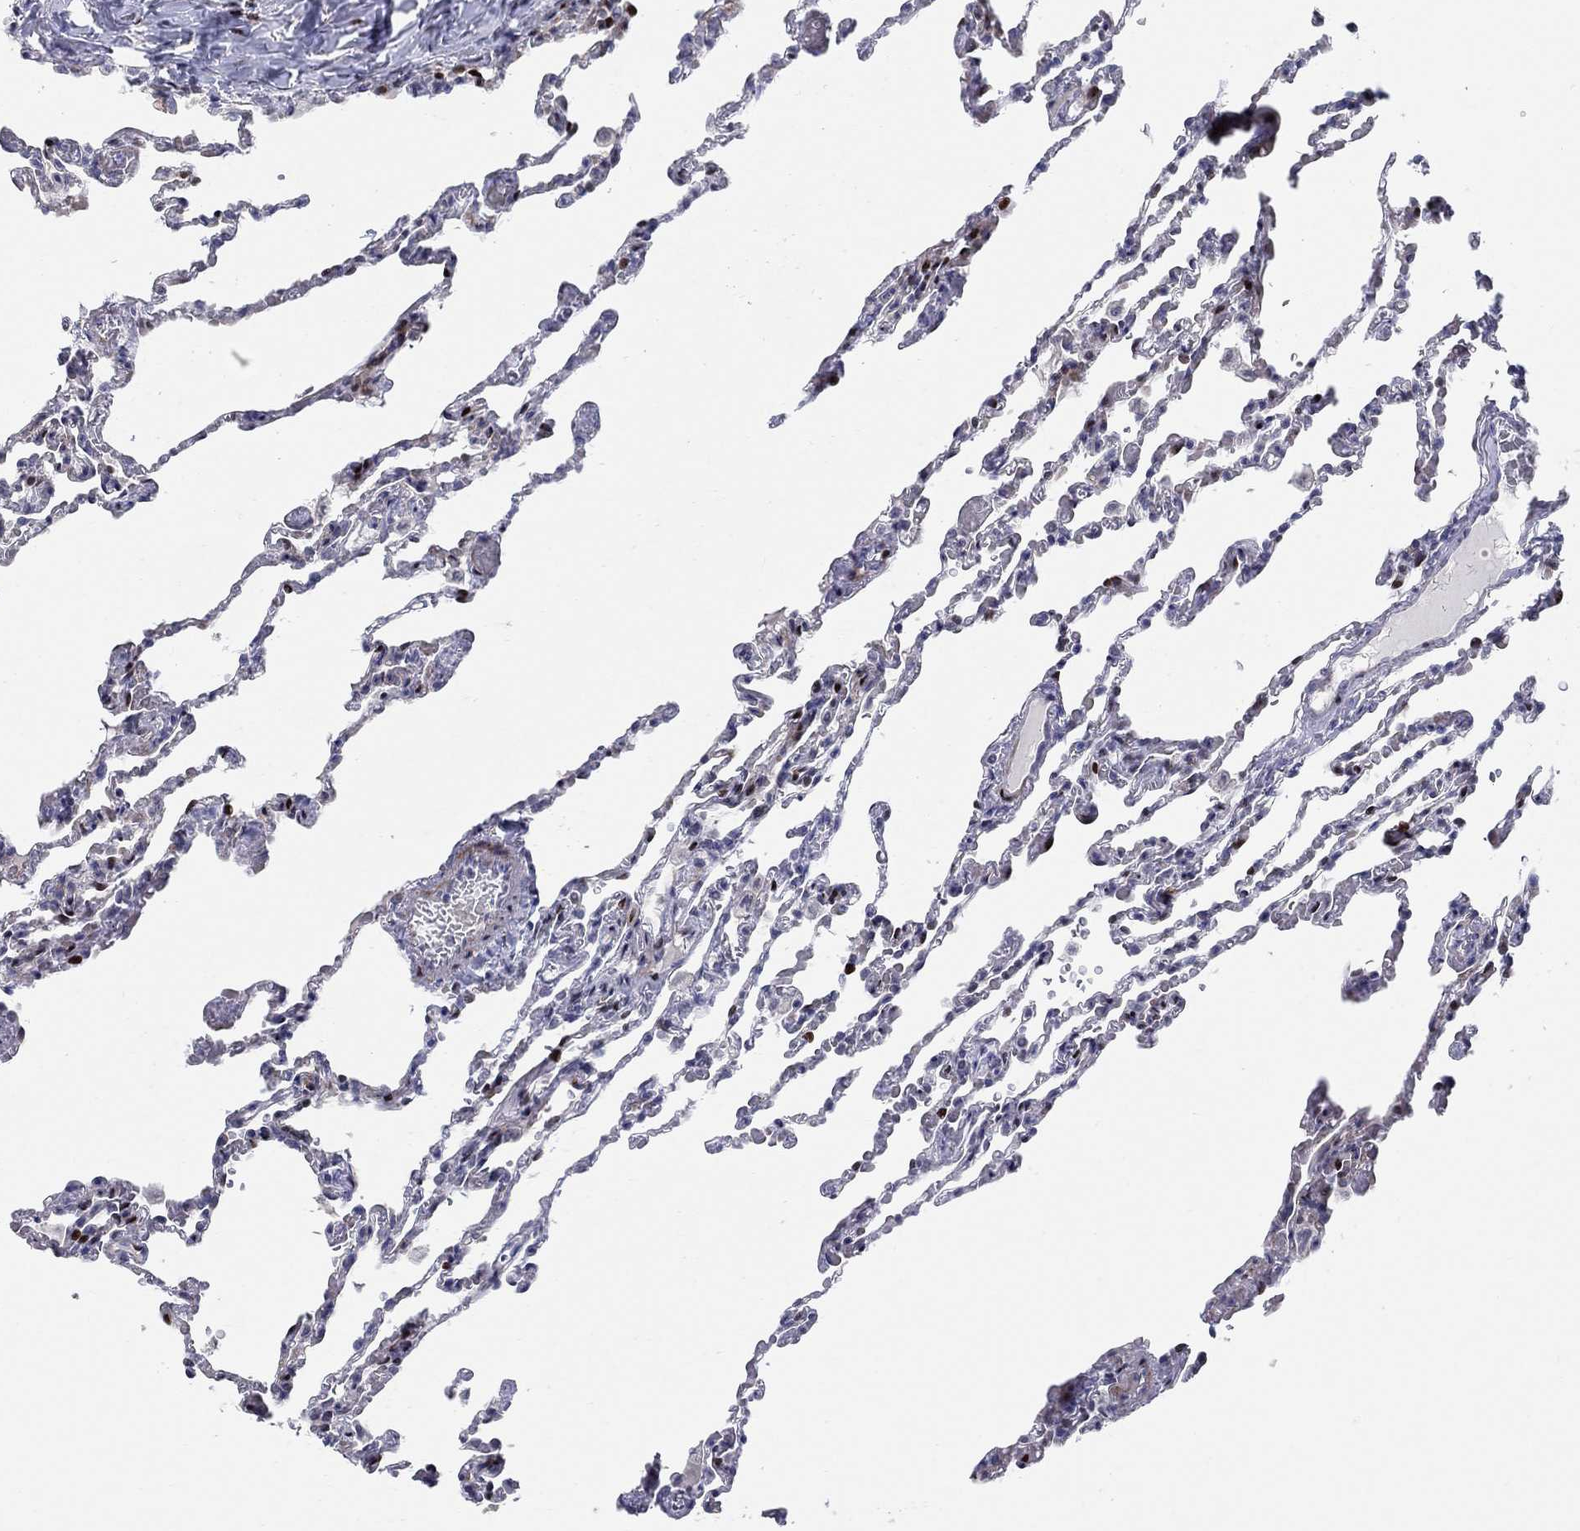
{"staining": {"intensity": "strong", "quantity": "<25%", "location": "nuclear"}, "tissue": "lung", "cell_type": "Alveolar cells", "image_type": "normal", "snomed": [{"axis": "morphology", "description": "Normal tissue, NOS"}, {"axis": "topography", "description": "Lung"}], "caption": "Protein analysis of benign lung displays strong nuclear positivity in approximately <25% of alveolar cells.", "gene": "RAPGEF5", "patient": {"sex": "female", "age": 43}}